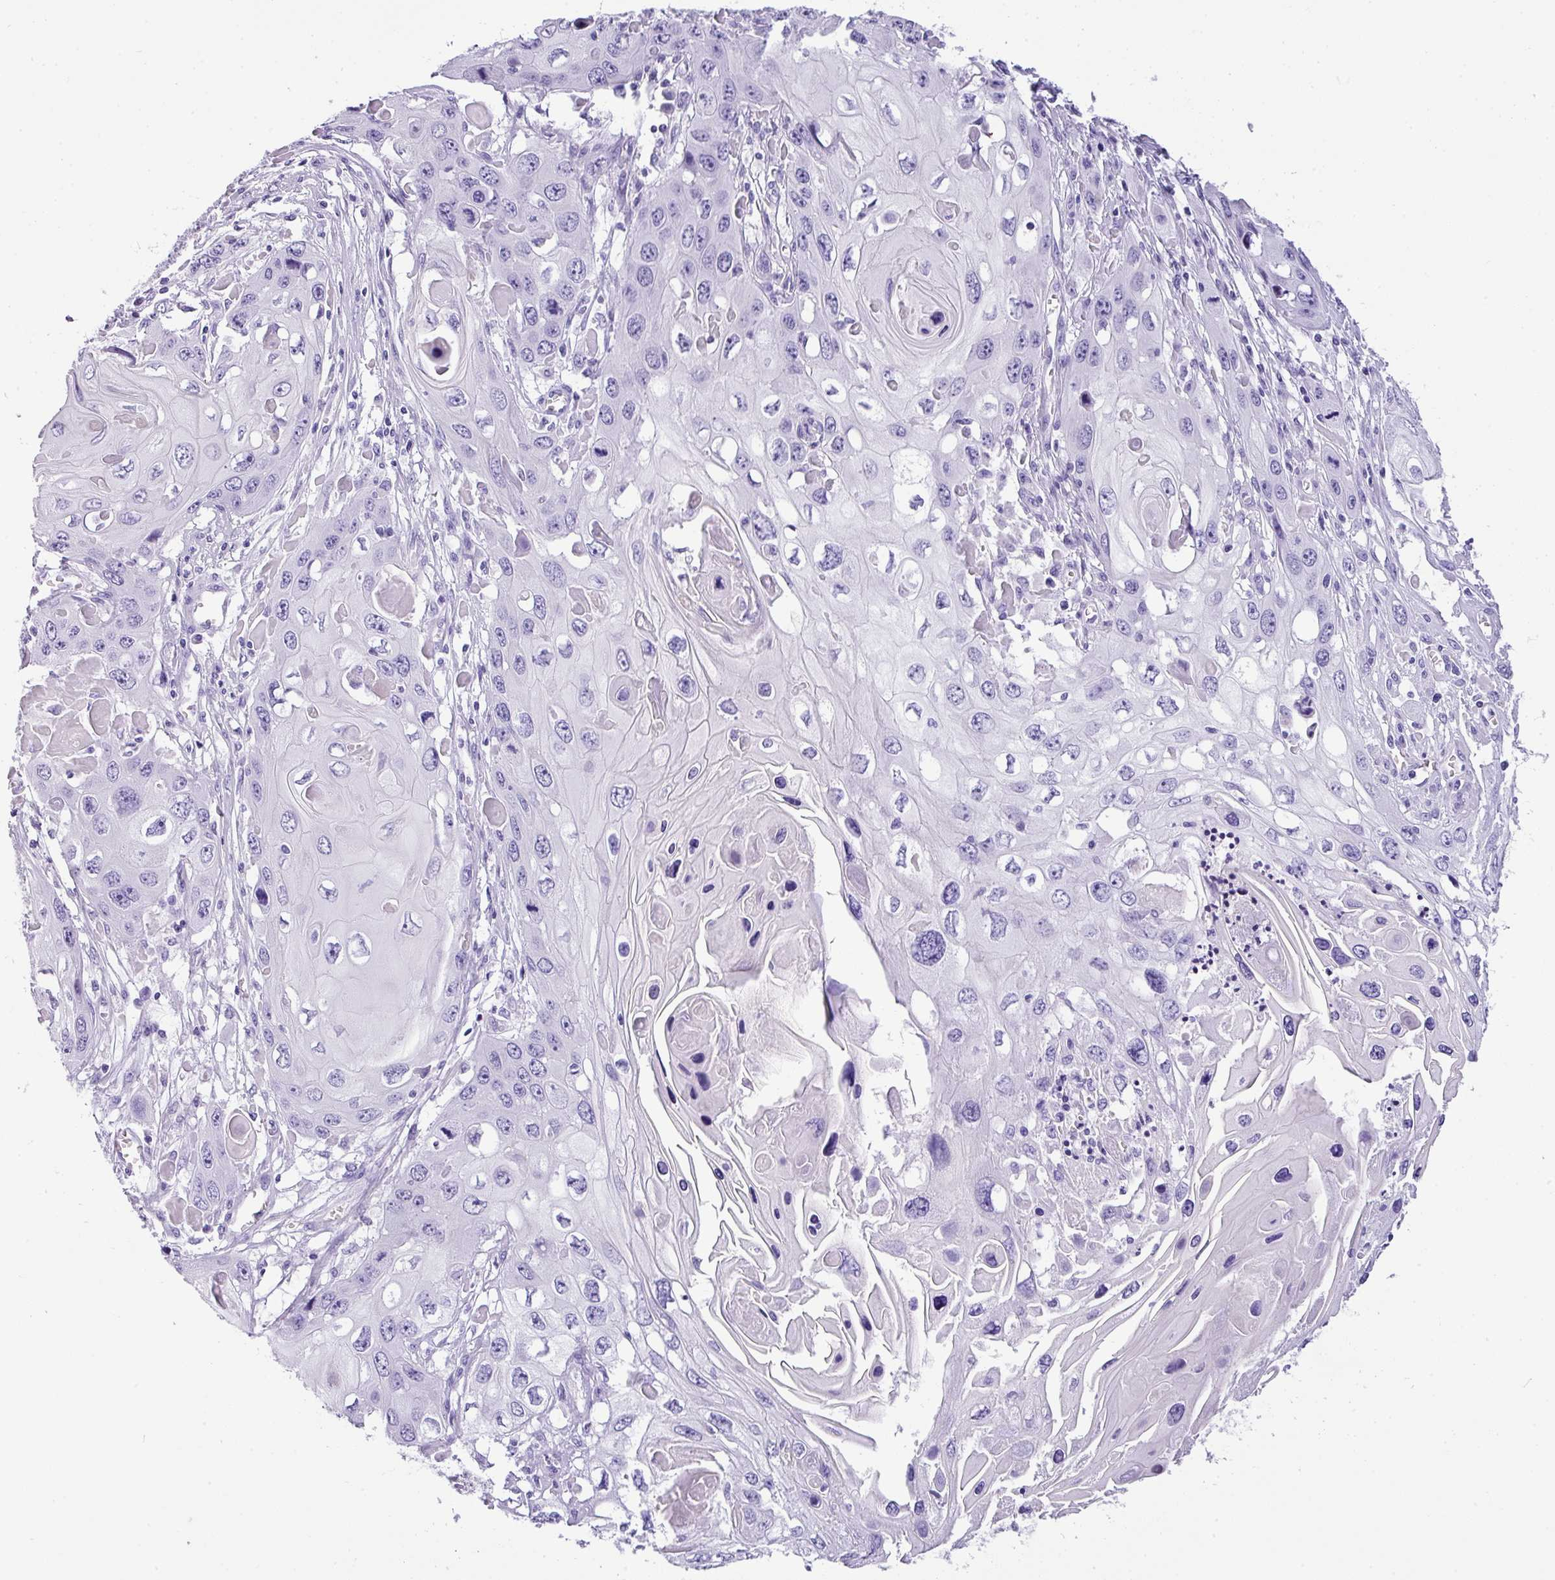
{"staining": {"intensity": "negative", "quantity": "none", "location": "none"}, "tissue": "skin cancer", "cell_type": "Tumor cells", "image_type": "cancer", "snomed": [{"axis": "morphology", "description": "Squamous cell carcinoma, NOS"}, {"axis": "topography", "description": "Skin"}], "caption": "Tumor cells show no significant expression in skin cancer.", "gene": "MUC21", "patient": {"sex": "male", "age": 55}}